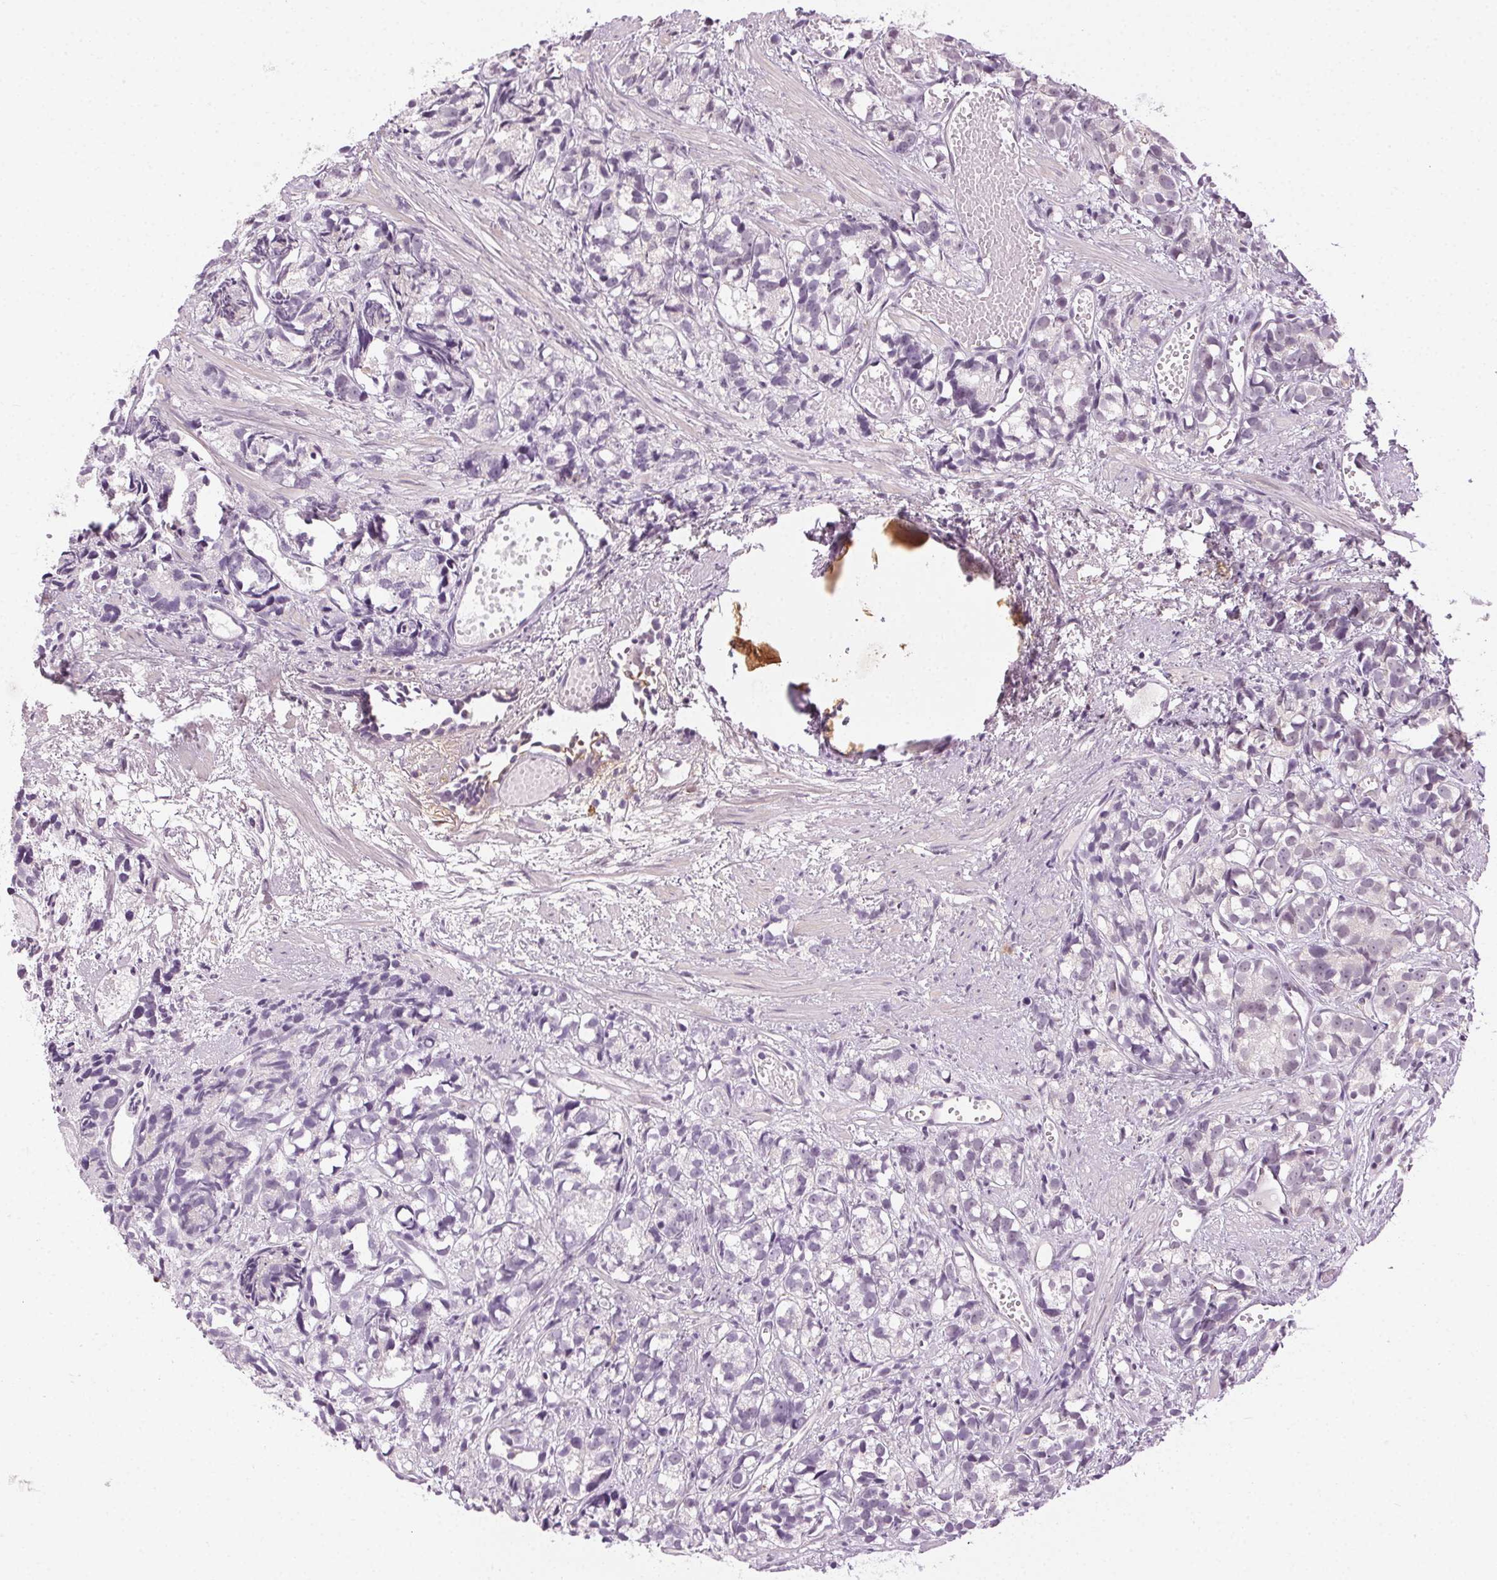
{"staining": {"intensity": "negative", "quantity": "none", "location": "none"}, "tissue": "prostate cancer", "cell_type": "Tumor cells", "image_type": "cancer", "snomed": [{"axis": "morphology", "description": "Adenocarcinoma, High grade"}, {"axis": "topography", "description": "Prostate"}], "caption": "This is an immunohistochemistry (IHC) micrograph of human prostate cancer. There is no staining in tumor cells.", "gene": "AIF1L", "patient": {"sex": "male", "age": 77}}